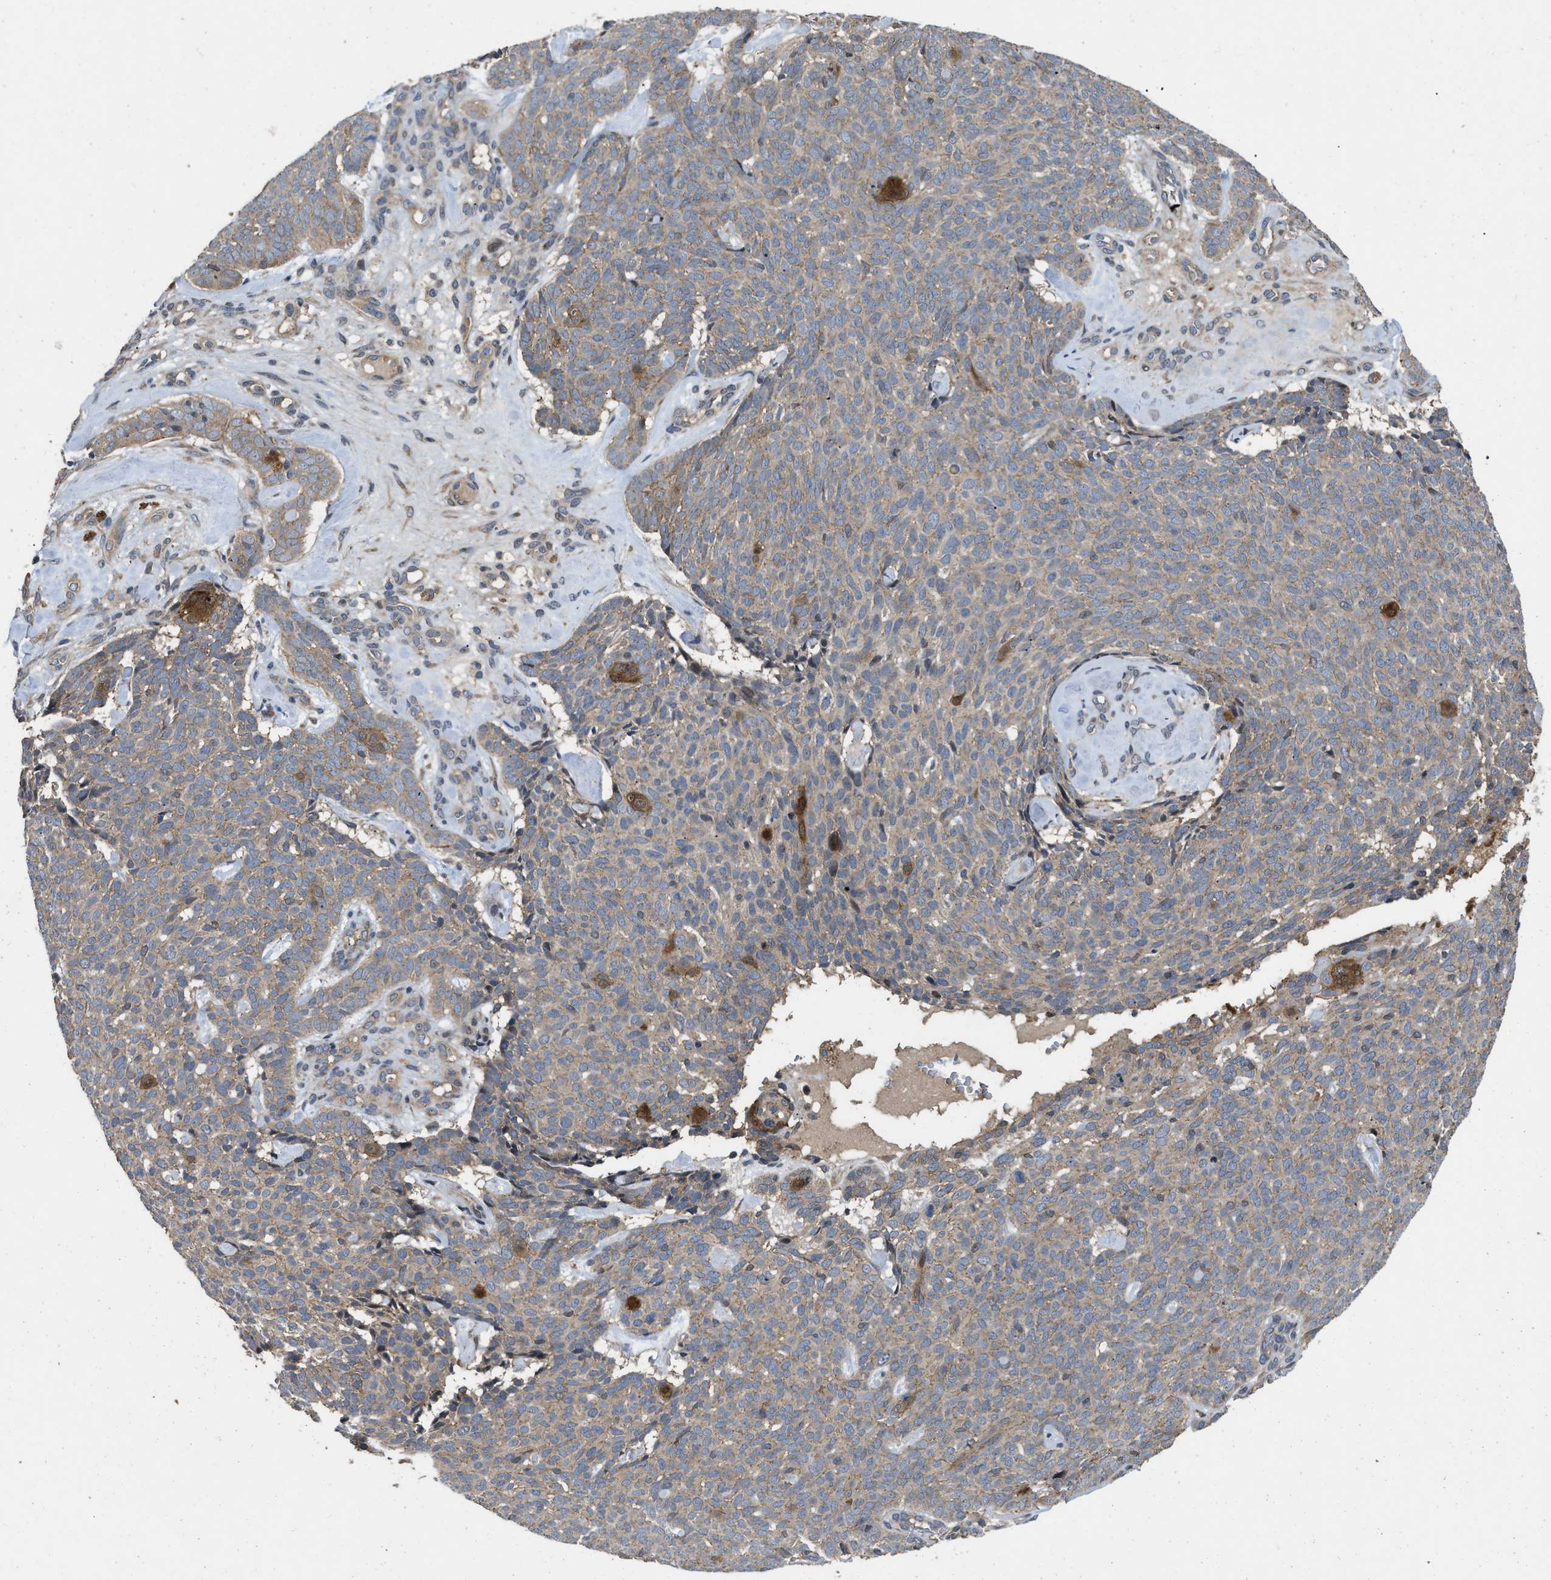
{"staining": {"intensity": "weak", "quantity": ">75%", "location": "cytoplasmic/membranous"}, "tissue": "skin cancer", "cell_type": "Tumor cells", "image_type": "cancer", "snomed": [{"axis": "morphology", "description": "Basal cell carcinoma"}, {"axis": "topography", "description": "Skin"}], "caption": "Immunohistochemical staining of human basal cell carcinoma (skin) displays low levels of weak cytoplasmic/membranous positivity in about >75% of tumor cells.", "gene": "PRDM14", "patient": {"sex": "male", "age": 61}}